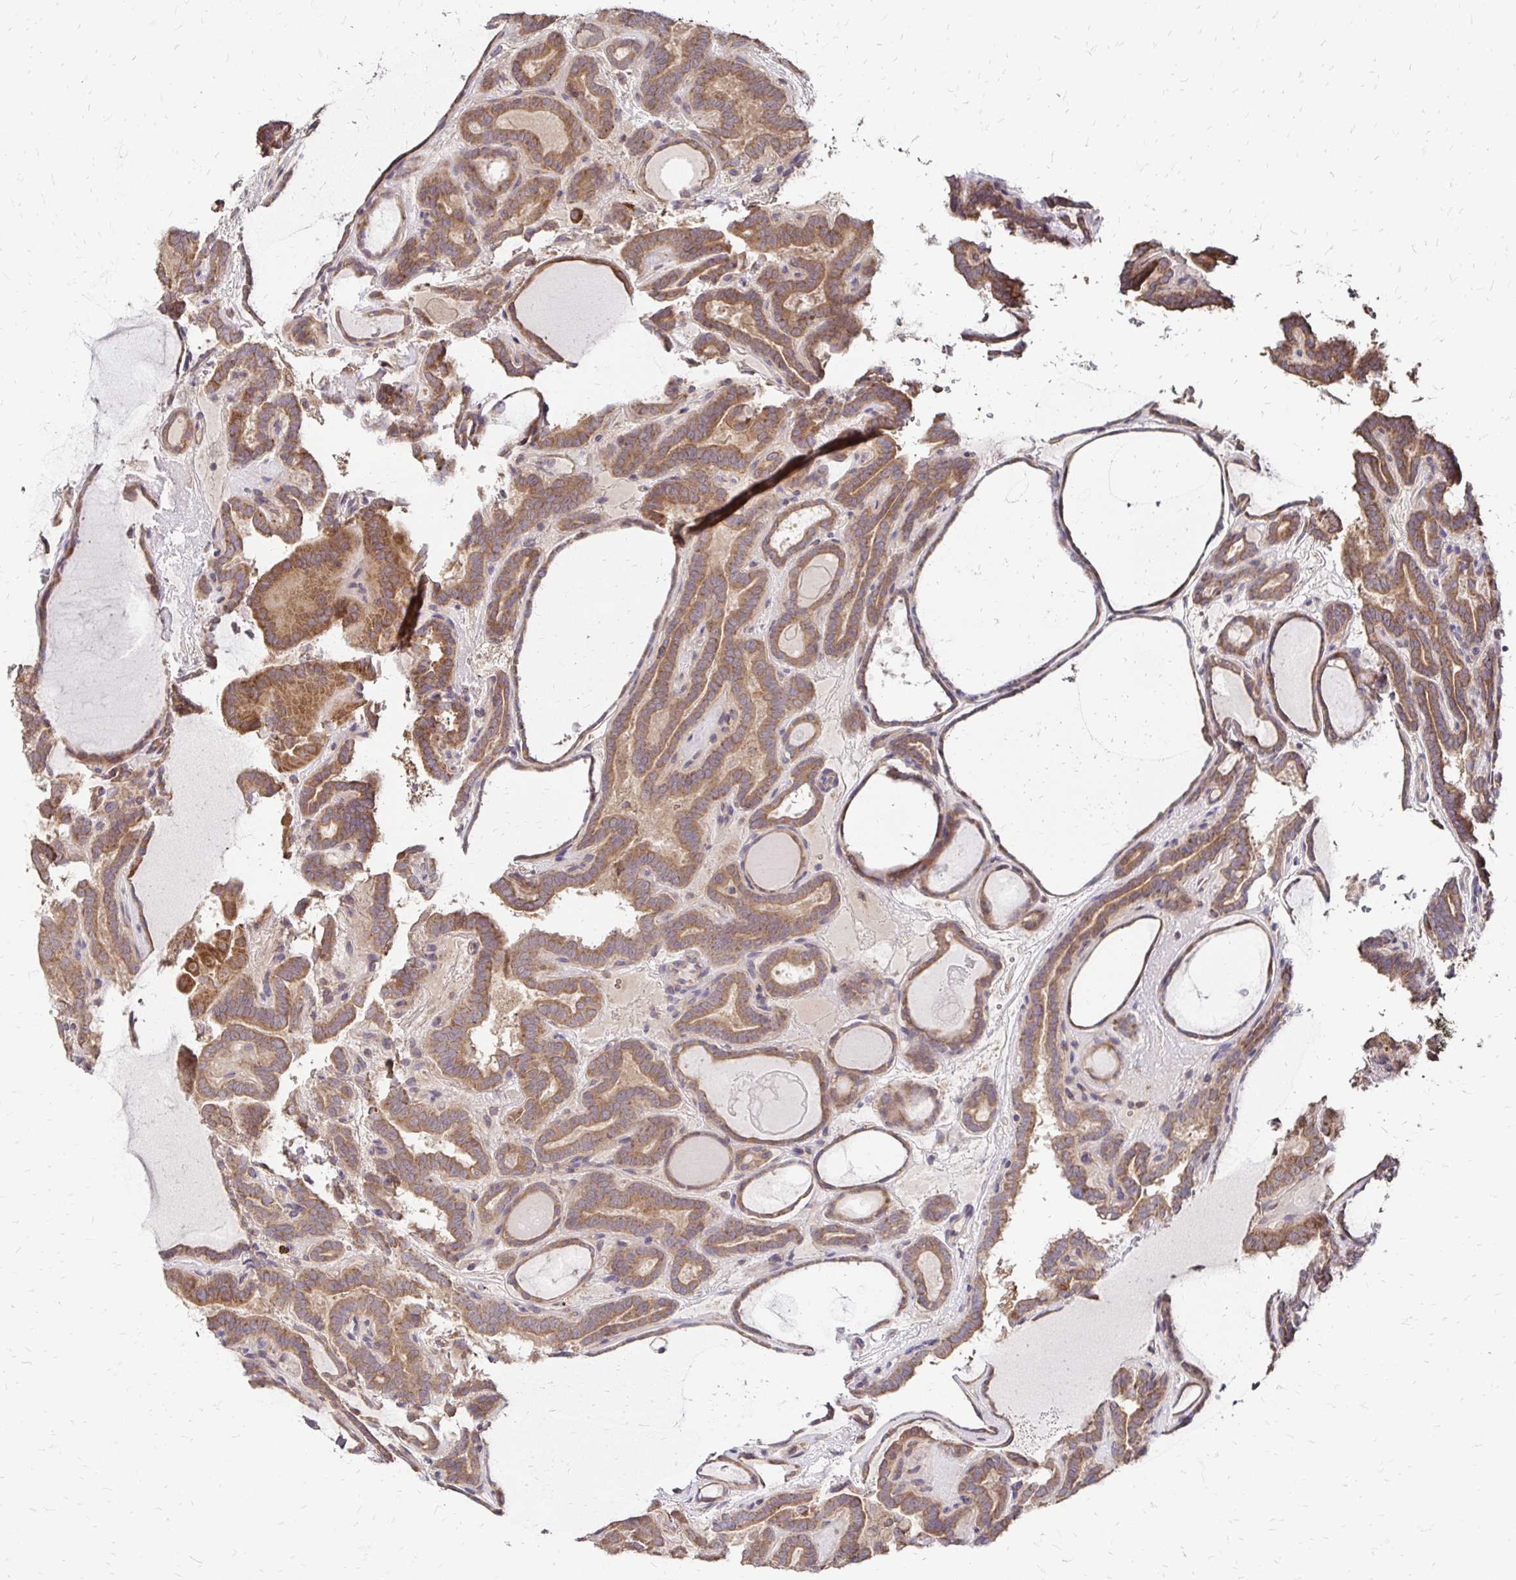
{"staining": {"intensity": "moderate", "quantity": ">75%", "location": "cytoplasmic/membranous"}, "tissue": "thyroid cancer", "cell_type": "Tumor cells", "image_type": "cancer", "snomed": [{"axis": "morphology", "description": "Papillary adenocarcinoma, NOS"}, {"axis": "topography", "description": "Thyroid gland"}], "caption": "Human thyroid cancer (papillary adenocarcinoma) stained with a brown dye exhibits moderate cytoplasmic/membranous positive positivity in approximately >75% of tumor cells.", "gene": "ZW10", "patient": {"sex": "female", "age": 46}}